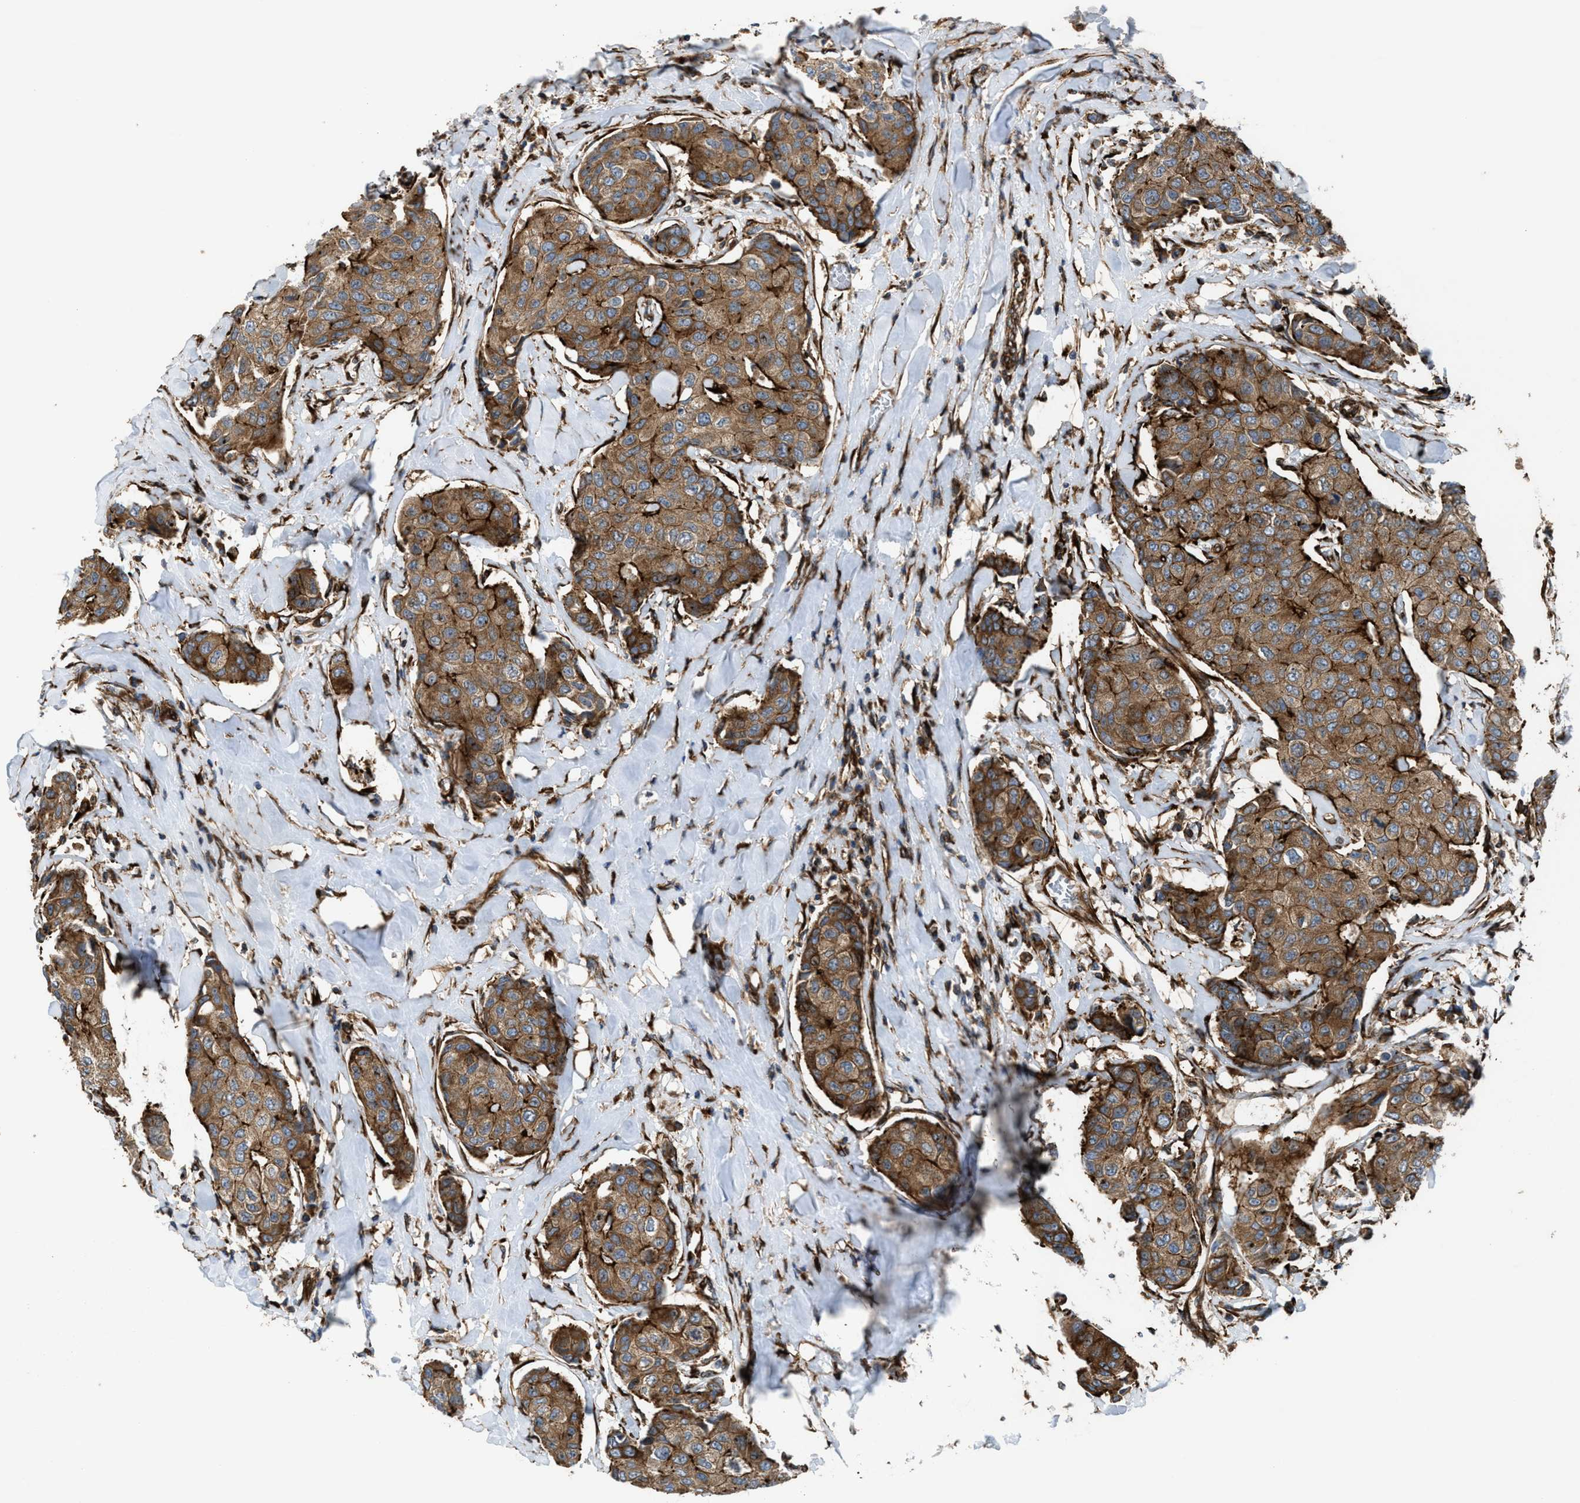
{"staining": {"intensity": "moderate", "quantity": ">75%", "location": "cytoplasmic/membranous"}, "tissue": "breast cancer", "cell_type": "Tumor cells", "image_type": "cancer", "snomed": [{"axis": "morphology", "description": "Duct carcinoma"}, {"axis": "topography", "description": "Breast"}], "caption": "Immunohistochemical staining of breast cancer (invasive ductal carcinoma) displays moderate cytoplasmic/membranous protein expression in approximately >75% of tumor cells.", "gene": "EGLN1", "patient": {"sex": "female", "age": 80}}